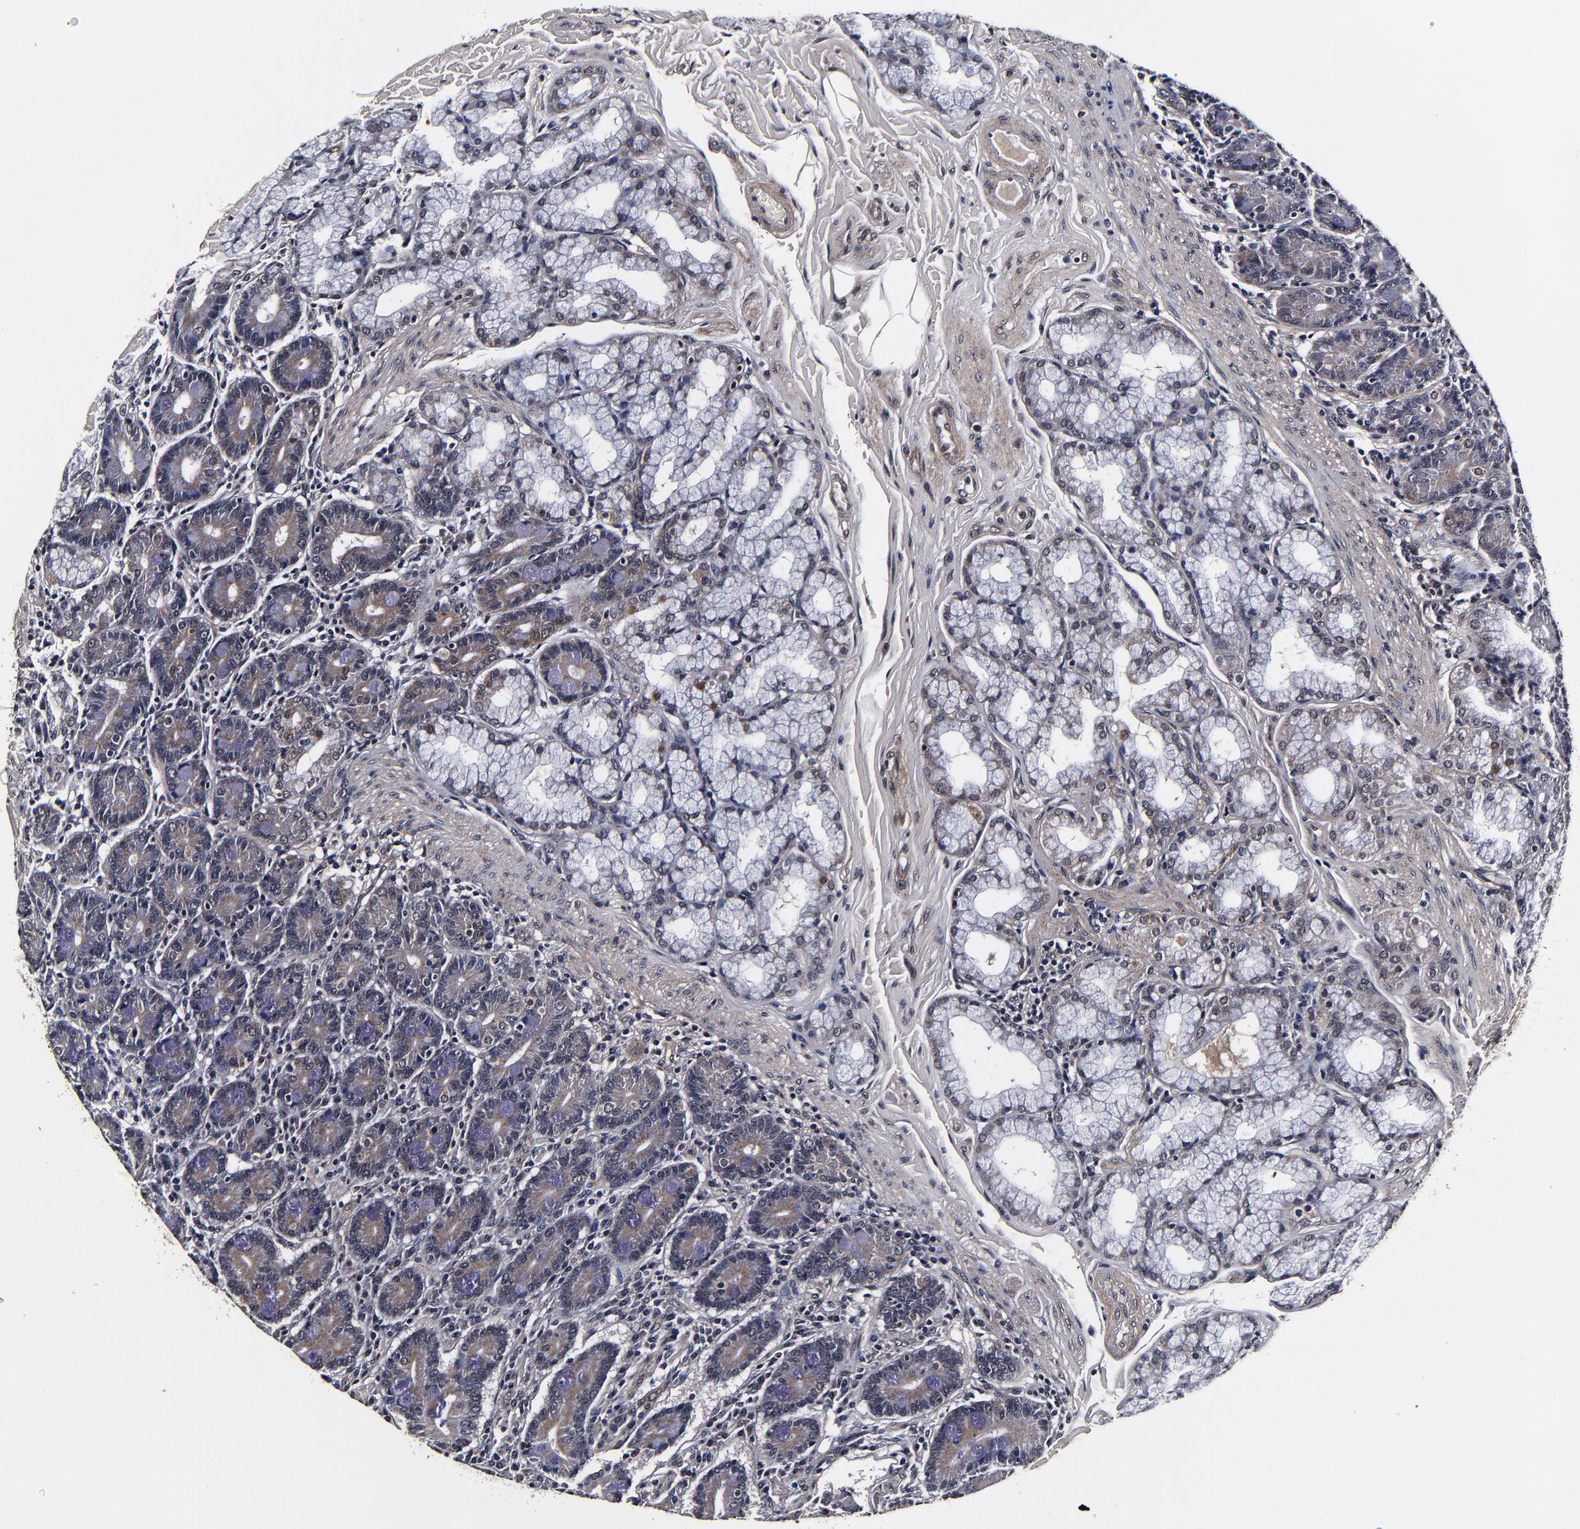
{"staining": {"intensity": "moderate", "quantity": "25%-75%", "location": "cytoplasmic/membranous"}, "tissue": "duodenum", "cell_type": "Glandular cells", "image_type": "normal", "snomed": [{"axis": "morphology", "description": "Normal tissue, NOS"}, {"axis": "topography", "description": "Duodenum"}], "caption": "Protein analysis of benign duodenum reveals moderate cytoplasmic/membranous positivity in approximately 25%-75% of glandular cells.", "gene": "MMP15", "patient": {"sex": "female", "age": 64}}